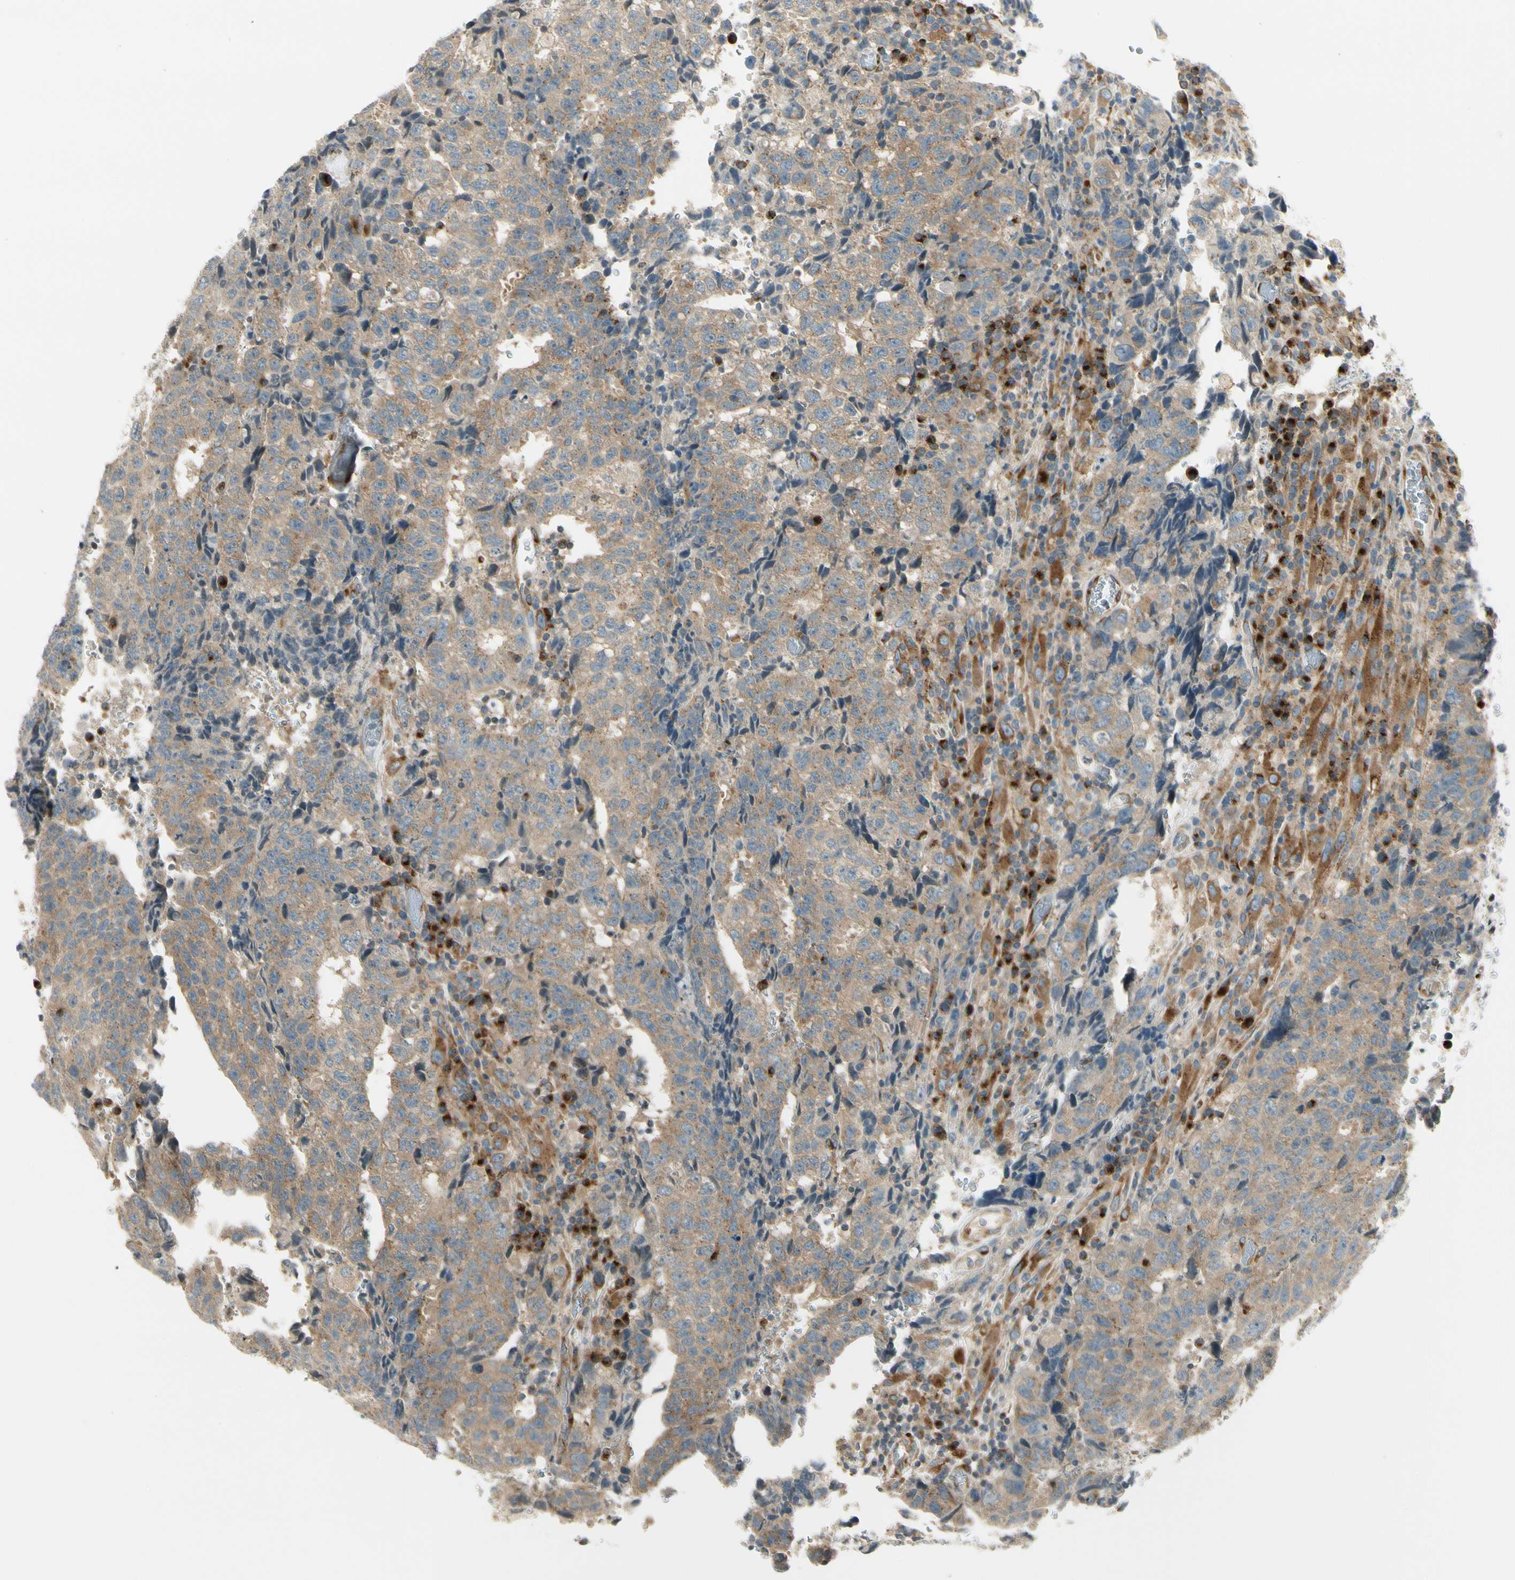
{"staining": {"intensity": "moderate", "quantity": ">75%", "location": "cytoplasmic/membranous"}, "tissue": "testis cancer", "cell_type": "Tumor cells", "image_type": "cancer", "snomed": [{"axis": "morphology", "description": "Necrosis, NOS"}, {"axis": "morphology", "description": "Carcinoma, Embryonal, NOS"}, {"axis": "topography", "description": "Testis"}], "caption": "This photomicrograph displays IHC staining of testis cancer (embryonal carcinoma), with medium moderate cytoplasmic/membranous positivity in about >75% of tumor cells.", "gene": "MANSC1", "patient": {"sex": "male", "age": 19}}